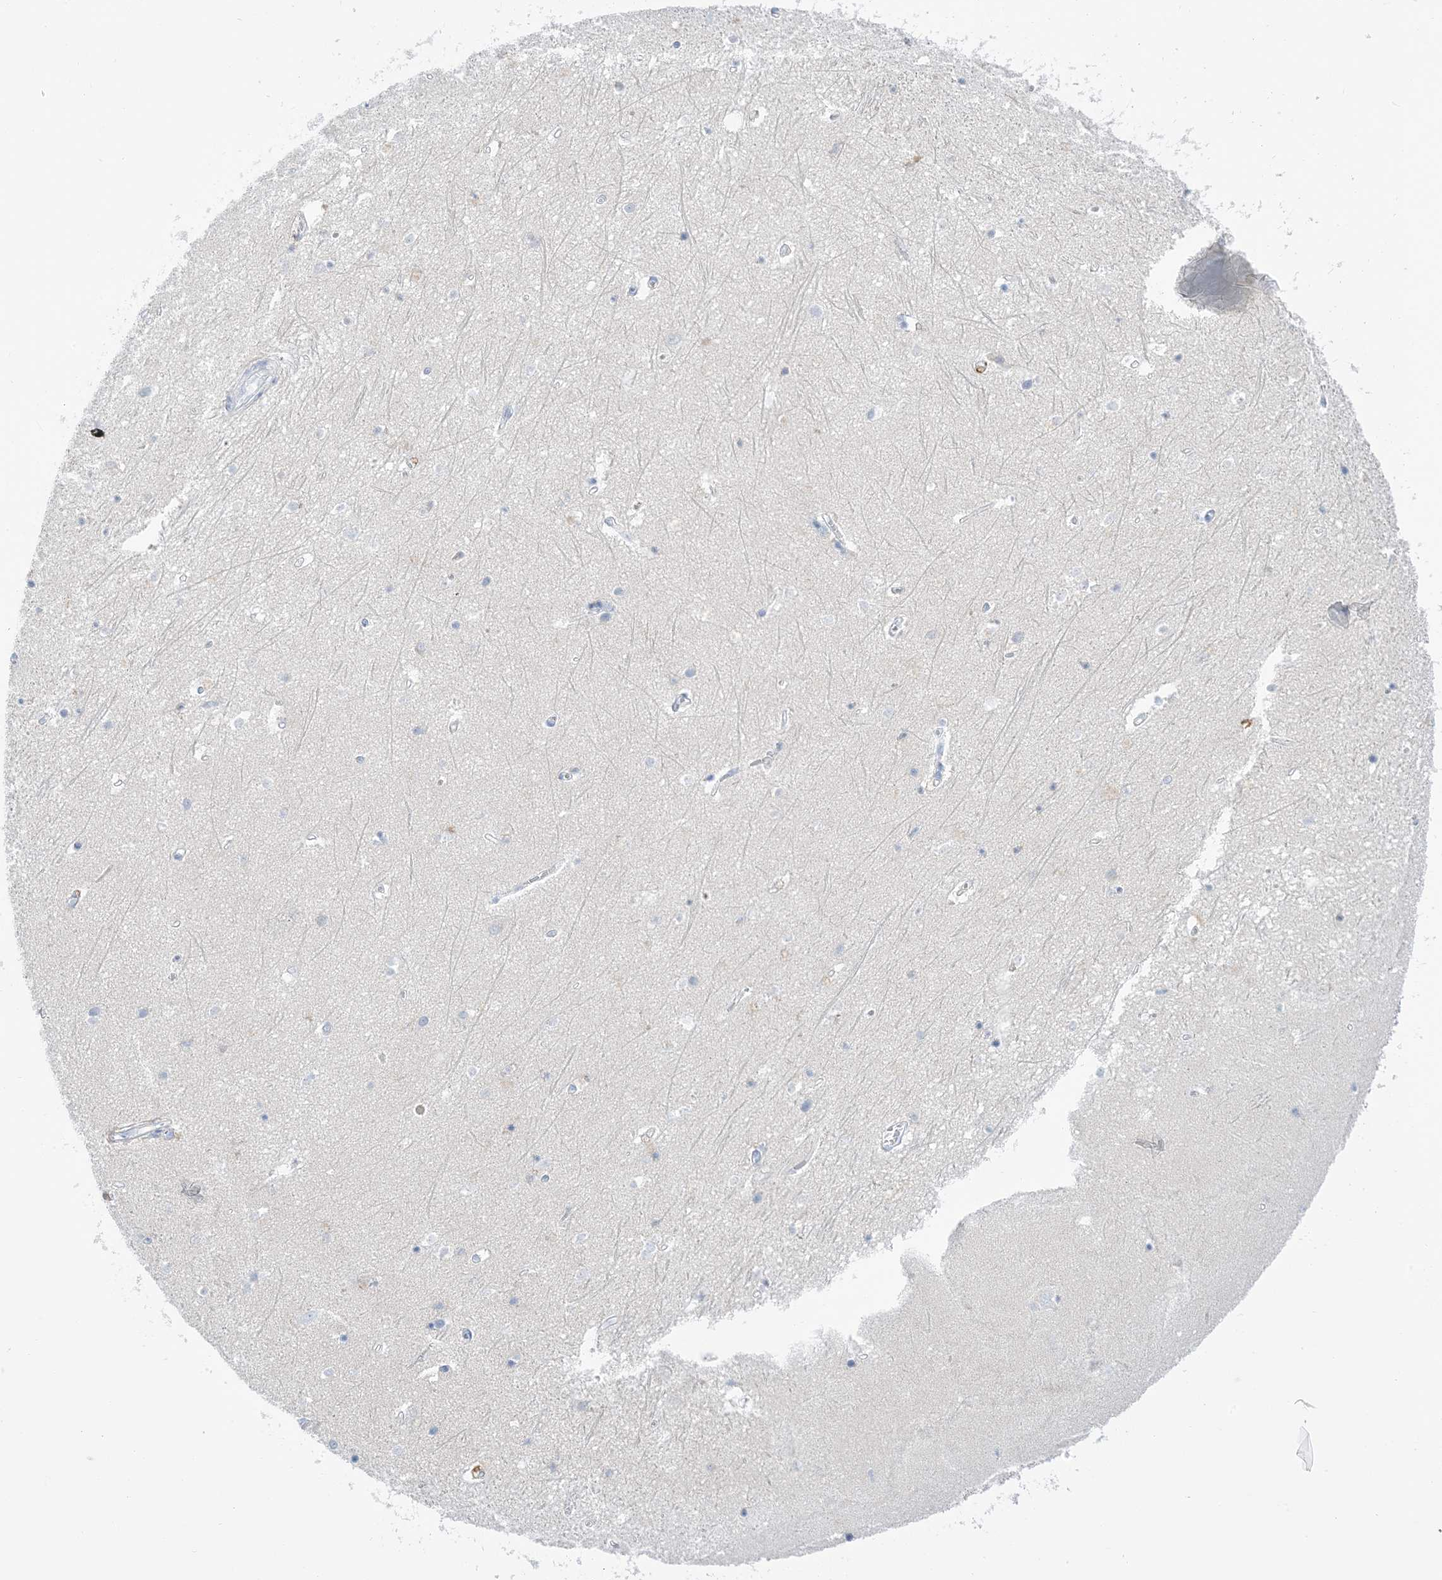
{"staining": {"intensity": "negative", "quantity": "none", "location": "none"}, "tissue": "hippocampus", "cell_type": "Glial cells", "image_type": "normal", "snomed": [{"axis": "morphology", "description": "Normal tissue, NOS"}, {"axis": "topography", "description": "Hippocampus"}], "caption": "Immunohistochemistry (IHC) image of normal hippocampus: human hippocampus stained with DAB displays no significant protein staining in glial cells.", "gene": "DPH3", "patient": {"sex": "female", "age": 64}}